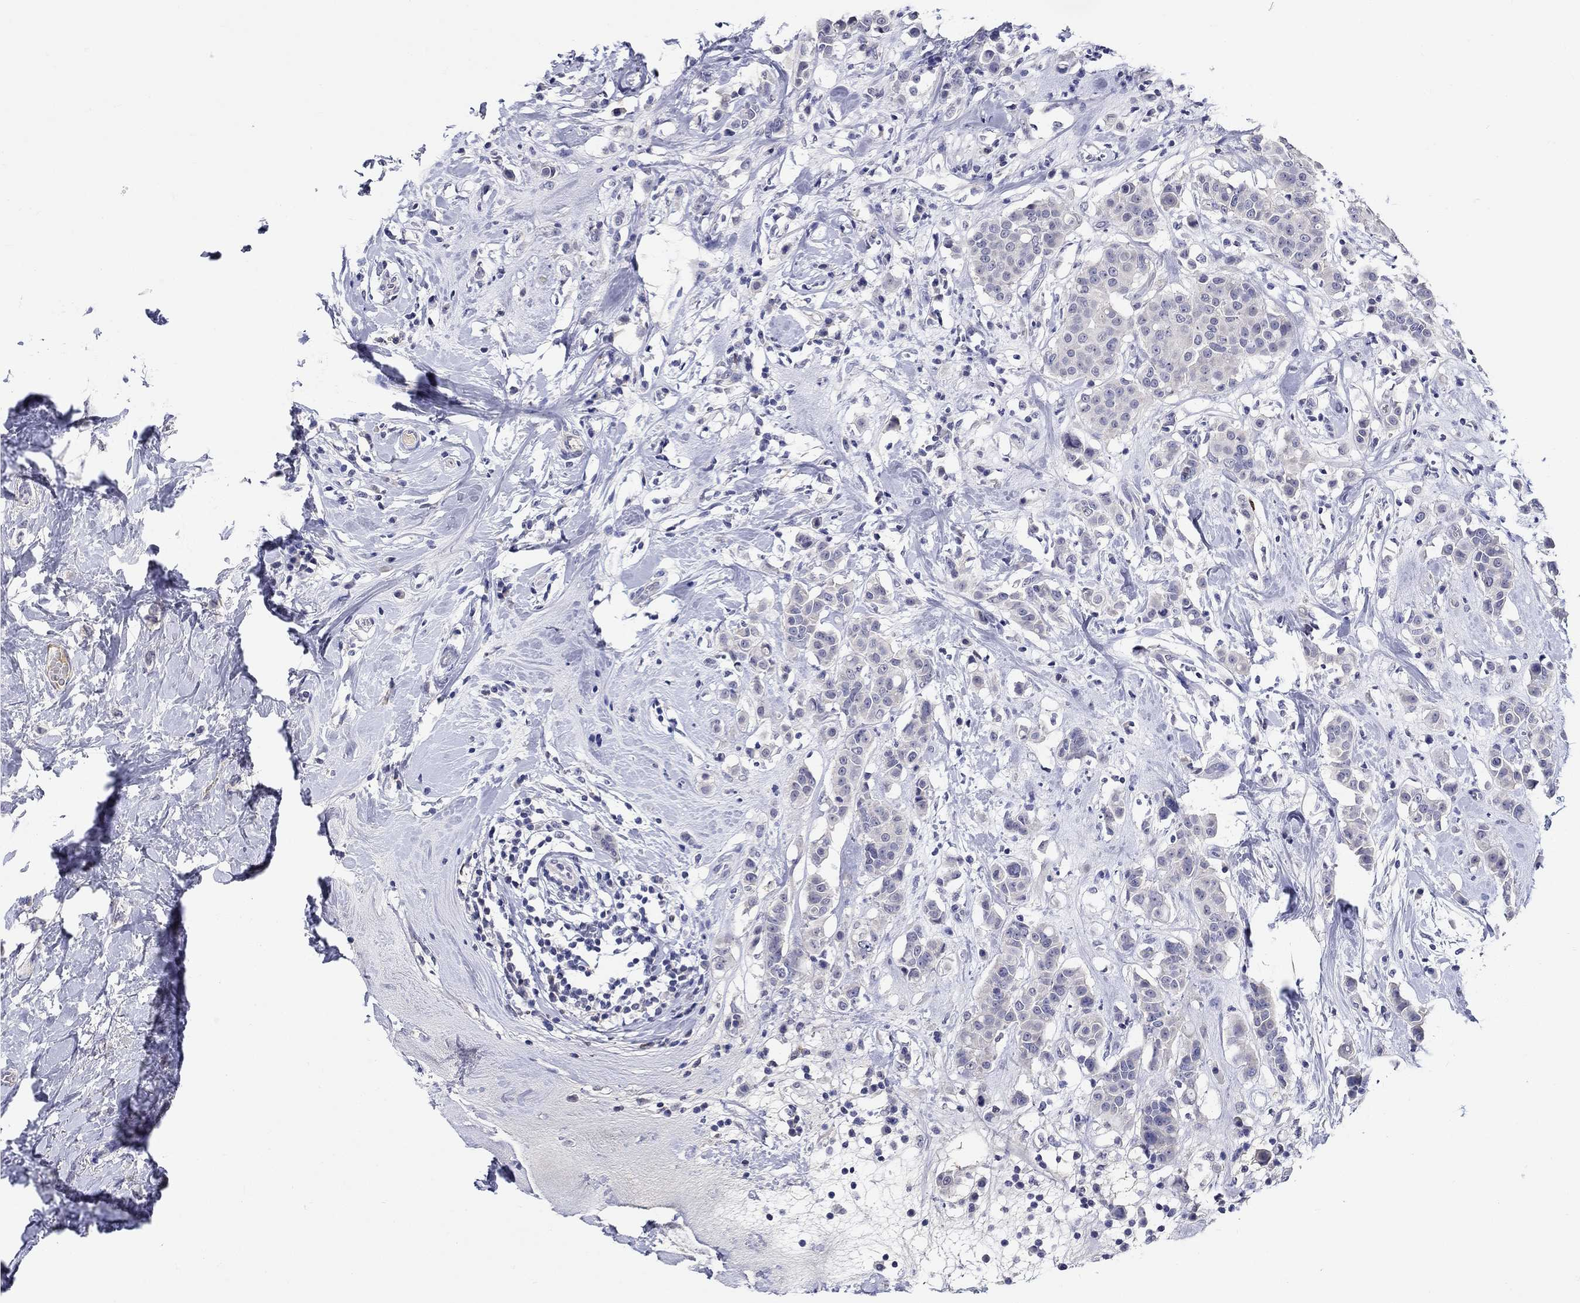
{"staining": {"intensity": "negative", "quantity": "none", "location": "none"}, "tissue": "breast cancer", "cell_type": "Tumor cells", "image_type": "cancer", "snomed": [{"axis": "morphology", "description": "Duct carcinoma"}, {"axis": "topography", "description": "Breast"}], "caption": "The micrograph reveals no significant expression in tumor cells of breast invasive ductal carcinoma. (Stains: DAB (3,3'-diaminobenzidine) immunohistochemistry with hematoxylin counter stain, Microscopy: brightfield microscopy at high magnification).", "gene": "SLC30A3", "patient": {"sex": "female", "age": 27}}